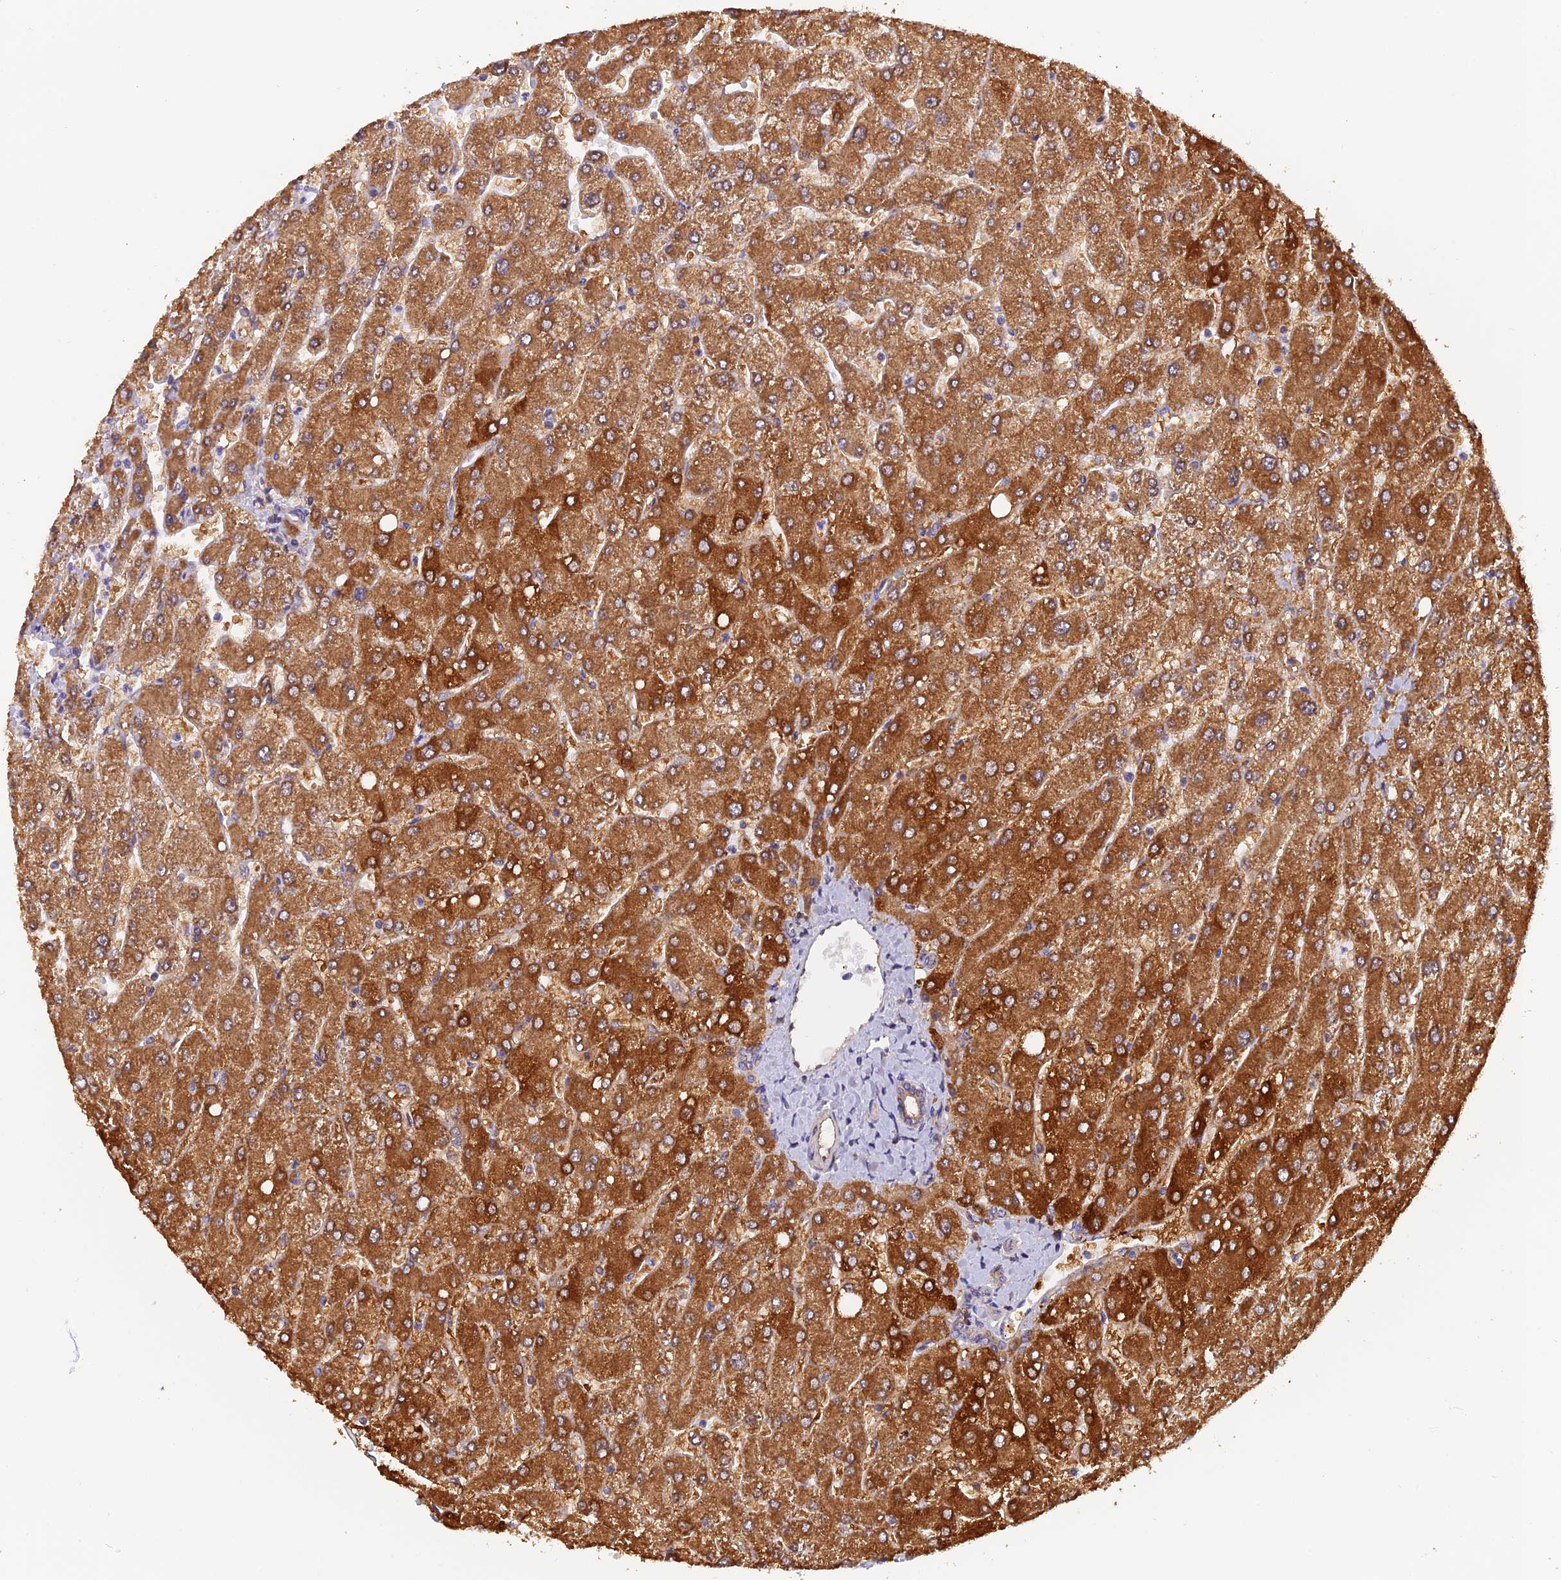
{"staining": {"intensity": "moderate", "quantity": ">75%", "location": "cytoplasmic/membranous"}, "tissue": "liver", "cell_type": "Cholangiocytes", "image_type": "normal", "snomed": [{"axis": "morphology", "description": "Normal tissue, NOS"}, {"axis": "topography", "description": "Liver"}], "caption": "Protein staining shows moderate cytoplasmic/membranous staining in approximately >75% of cholangiocytes in unremarkable liver.", "gene": "MNS1", "patient": {"sex": "male", "age": 55}}